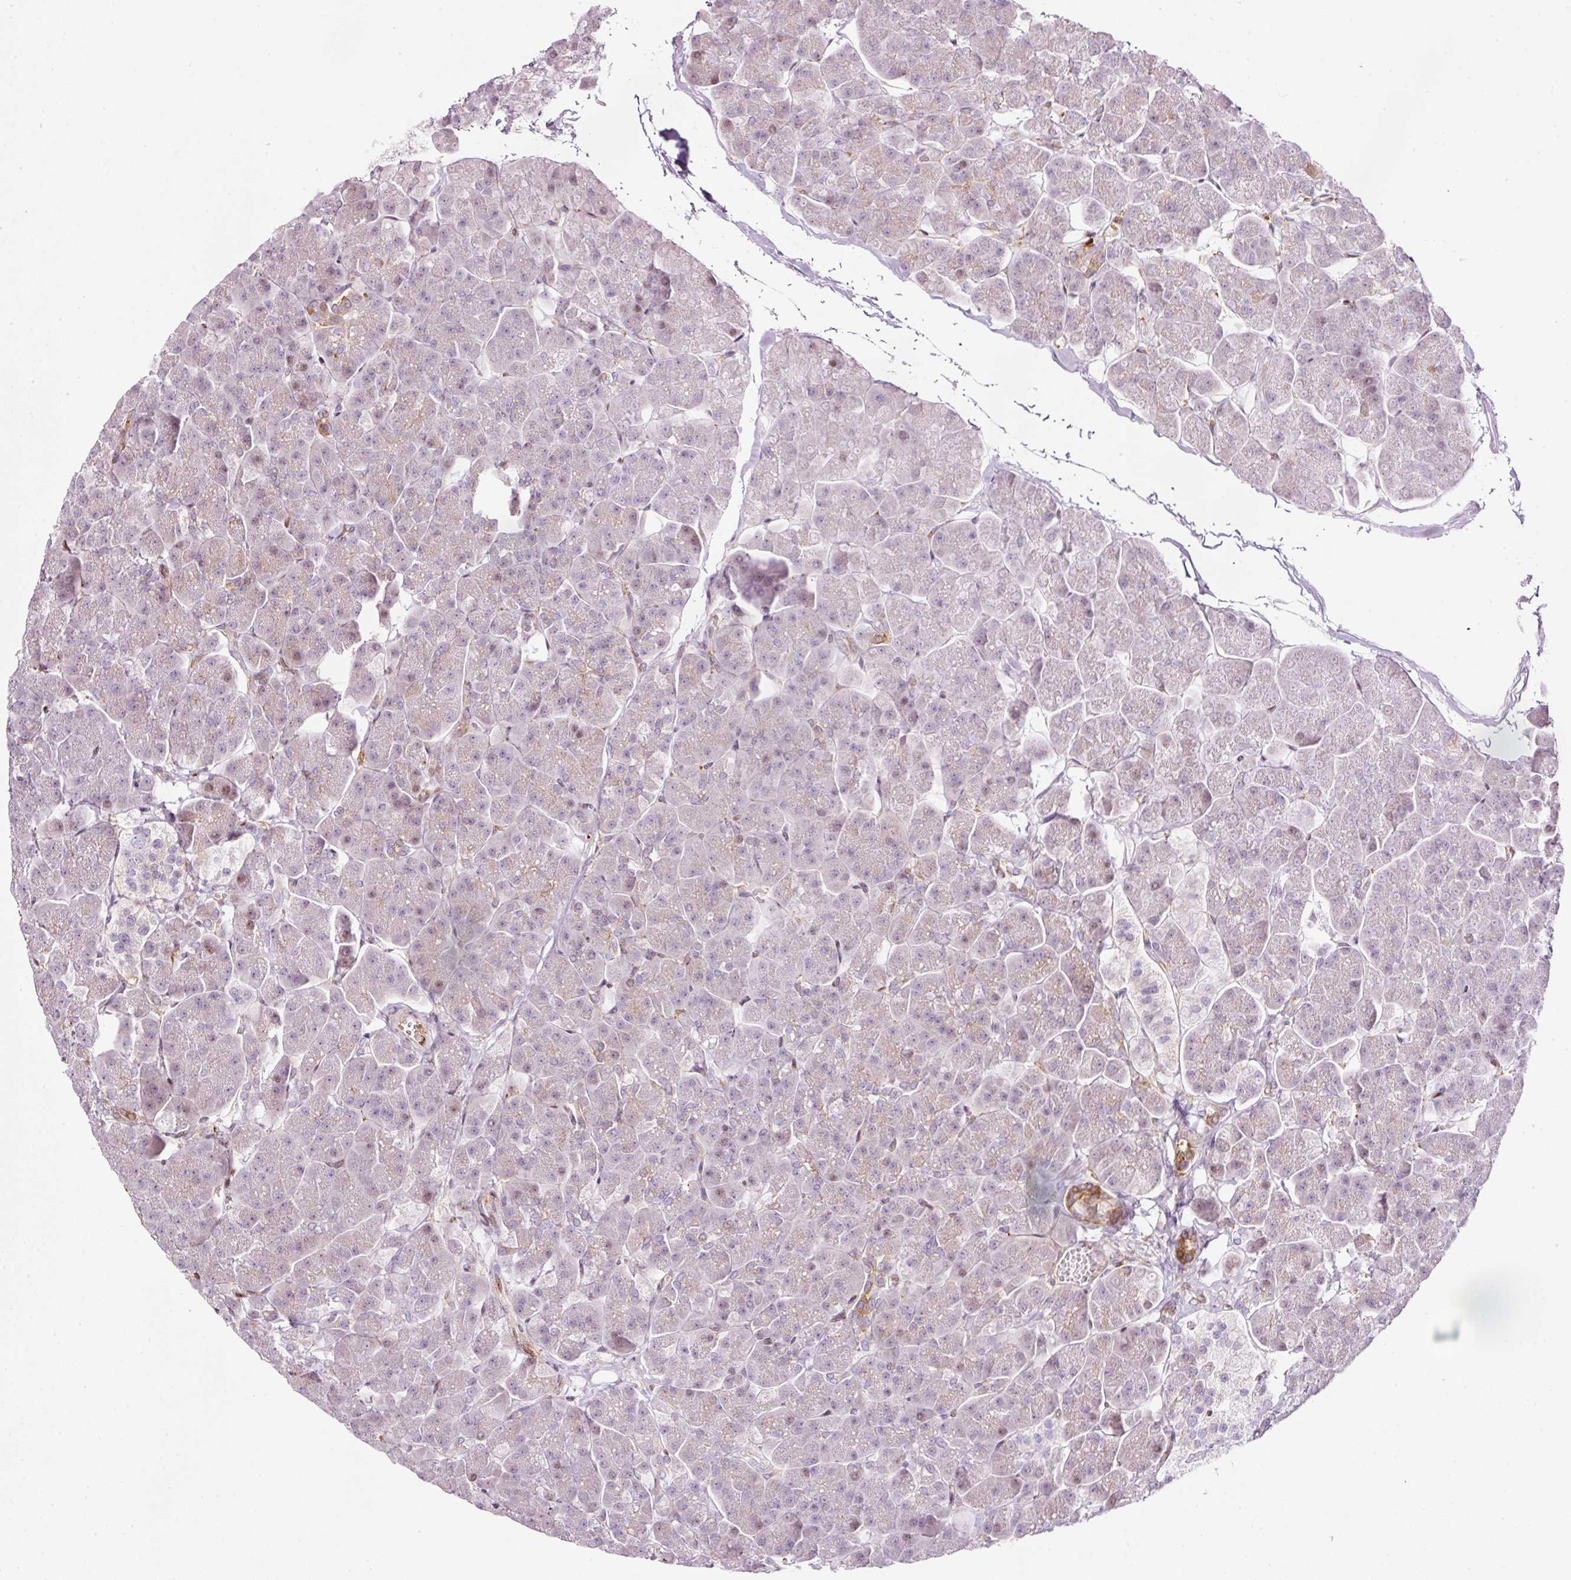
{"staining": {"intensity": "moderate", "quantity": "<25%", "location": "nuclear"}, "tissue": "pancreas", "cell_type": "Exocrine glandular cells", "image_type": "normal", "snomed": [{"axis": "morphology", "description": "Normal tissue, NOS"}, {"axis": "topography", "description": "Pancreas"}, {"axis": "topography", "description": "Peripheral nerve tissue"}], "caption": "Immunohistochemical staining of benign pancreas displays low levels of moderate nuclear positivity in about <25% of exocrine glandular cells. Nuclei are stained in blue.", "gene": "SCNM1", "patient": {"sex": "male", "age": 54}}